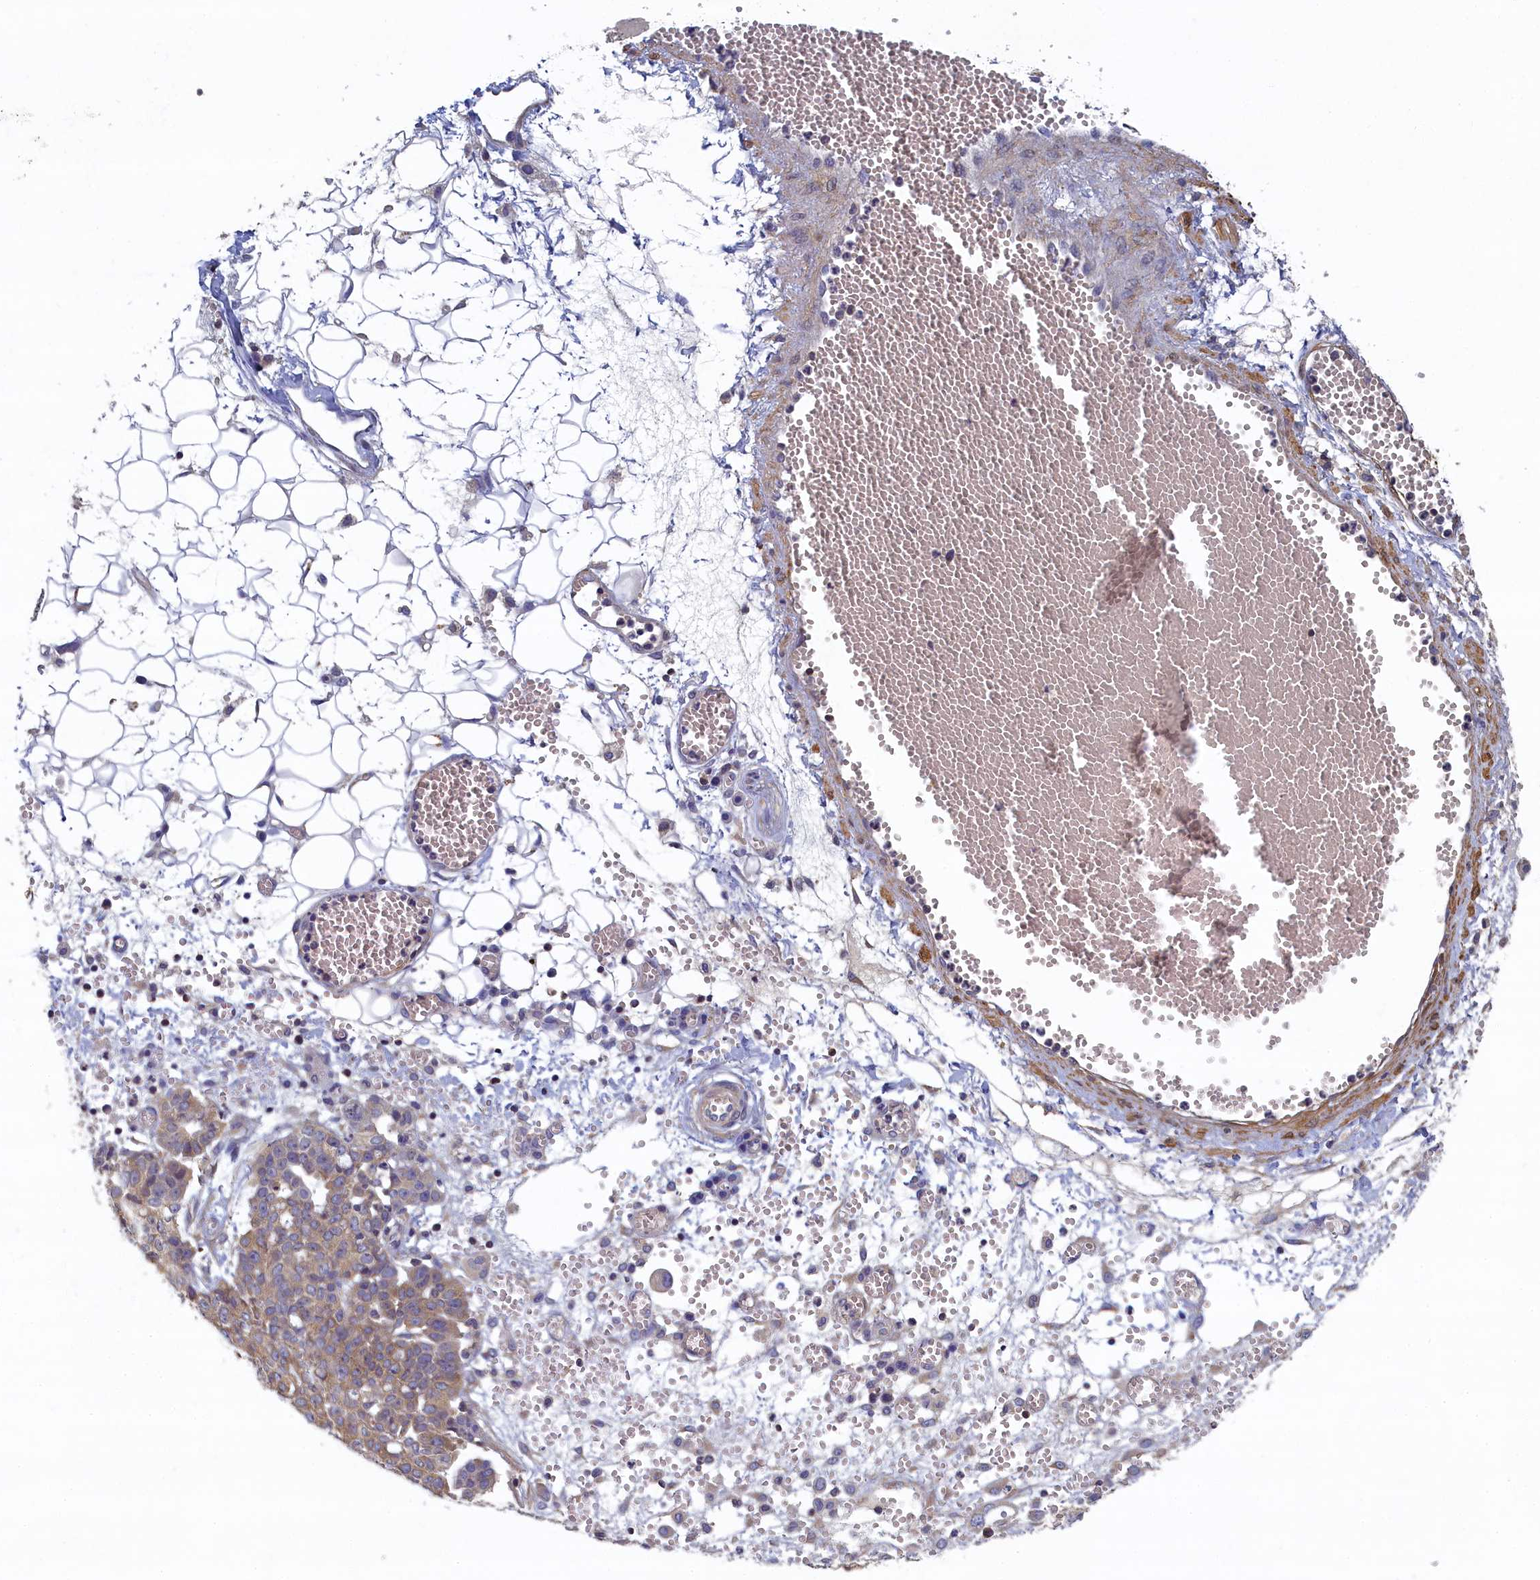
{"staining": {"intensity": "weak", "quantity": ">75%", "location": "cytoplasmic/membranous"}, "tissue": "ovarian cancer", "cell_type": "Tumor cells", "image_type": "cancer", "snomed": [{"axis": "morphology", "description": "Cystadenocarcinoma, serous, NOS"}, {"axis": "topography", "description": "Soft tissue"}, {"axis": "topography", "description": "Ovary"}], "caption": "The immunohistochemical stain labels weak cytoplasmic/membranous positivity in tumor cells of ovarian serous cystadenocarcinoma tissue.", "gene": "TBCB", "patient": {"sex": "female", "age": 57}}